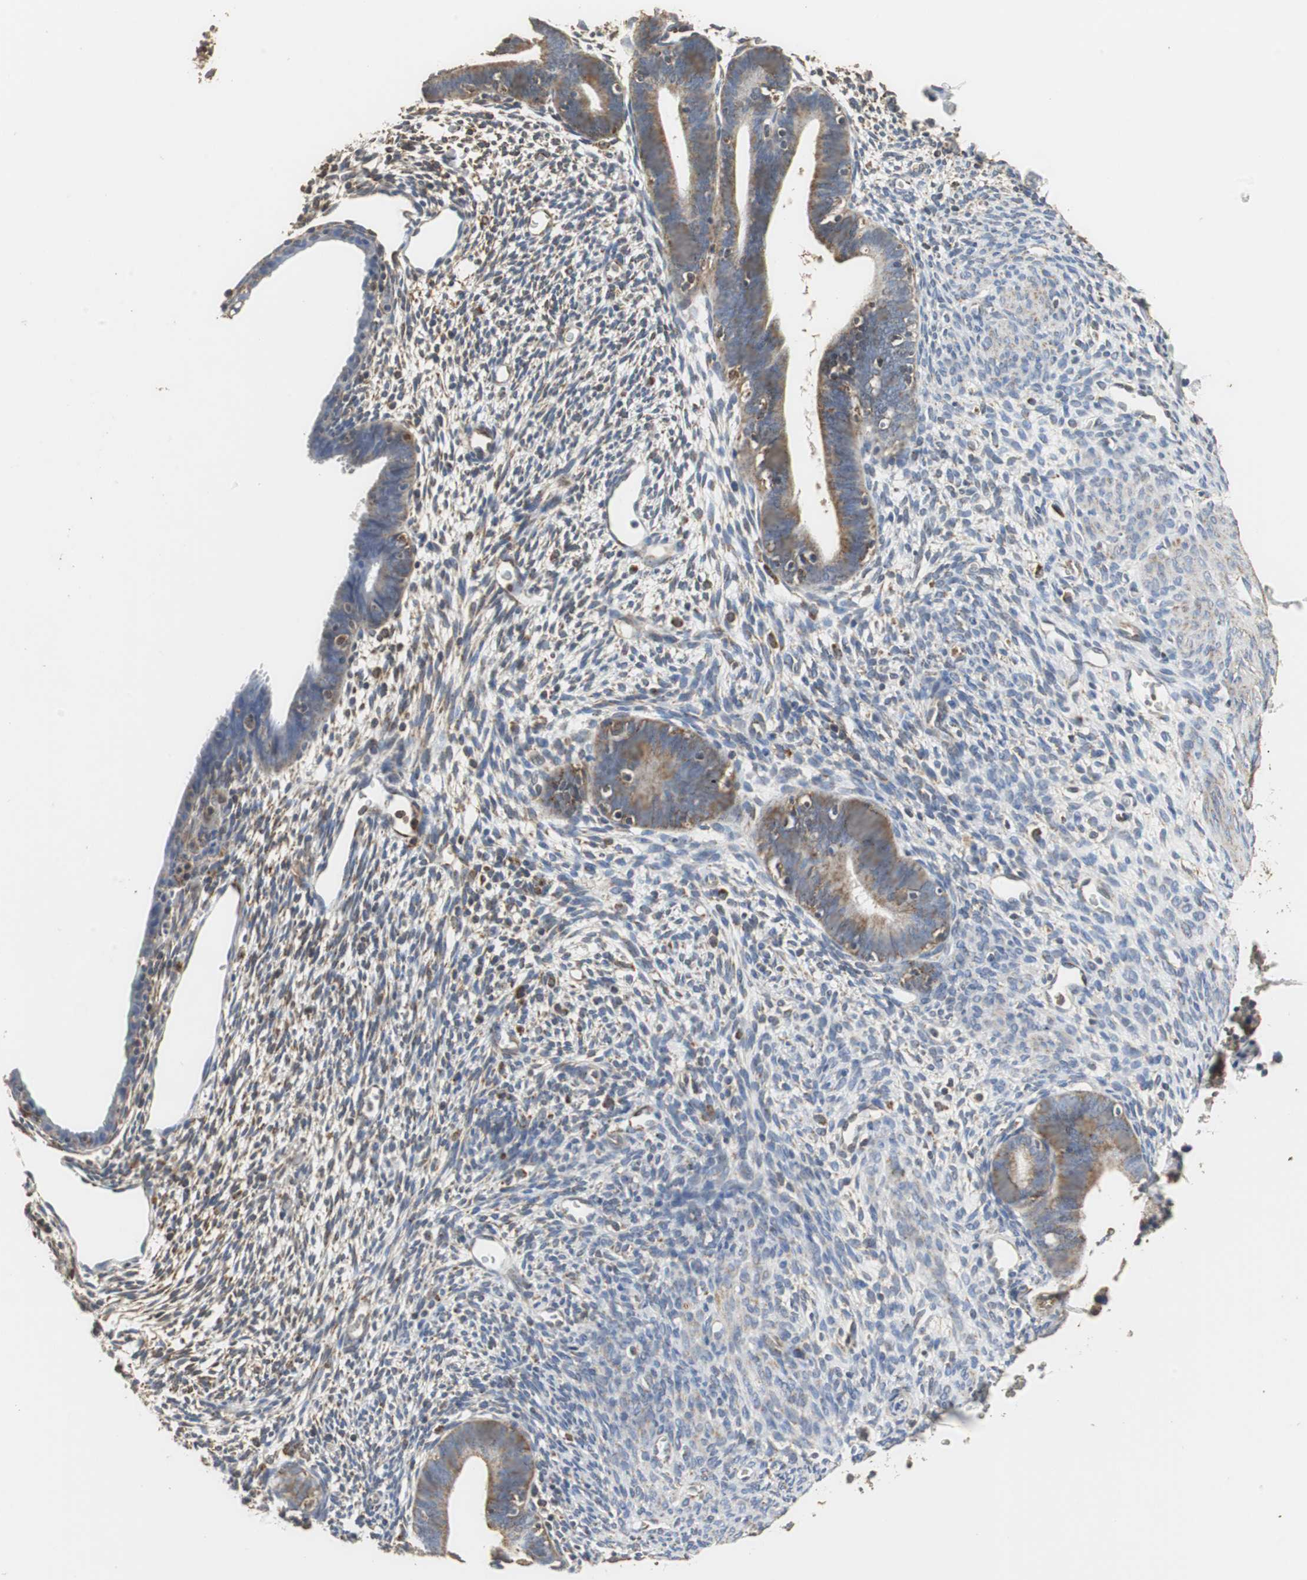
{"staining": {"intensity": "weak", "quantity": "<25%", "location": "cytoplasmic/membranous"}, "tissue": "endometrium", "cell_type": "Cells in endometrial stroma", "image_type": "normal", "snomed": [{"axis": "morphology", "description": "Normal tissue, NOS"}, {"axis": "morphology", "description": "Atrophy, NOS"}, {"axis": "topography", "description": "Uterus"}, {"axis": "topography", "description": "Endometrium"}], "caption": "Cells in endometrial stroma show no significant protein staining in benign endometrium. (IHC, brightfield microscopy, high magnification).", "gene": "NNT", "patient": {"sex": "female", "age": 68}}